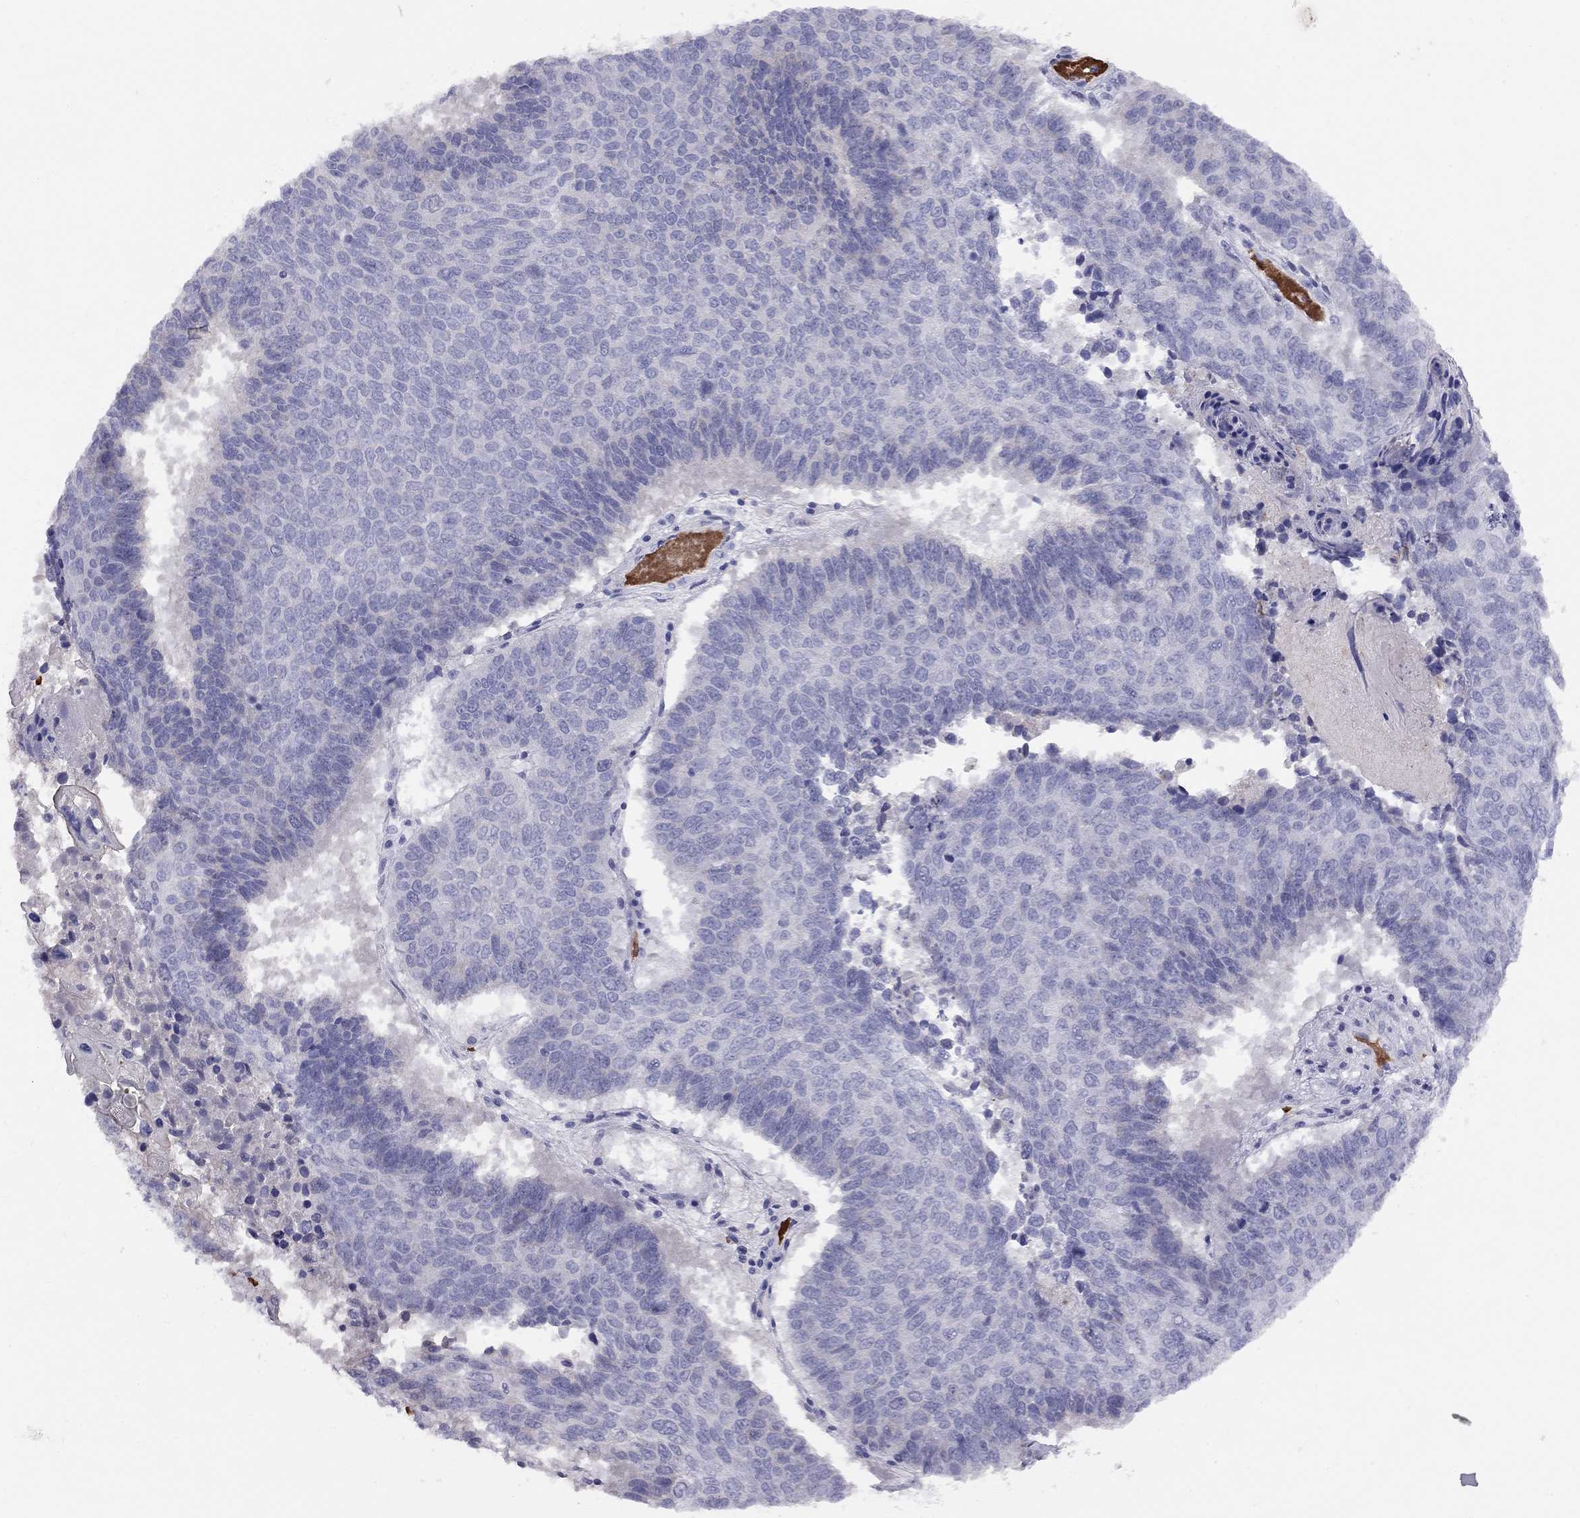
{"staining": {"intensity": "negative", "quantity": "none", "location": "none"}, "tissue": "lung cancer", "cell_type": "Tumor cells", "image_type": "cancer", "snomed": [{"axis": "morphology", "description": "Squamous cell carcinoma, NOS"}, {"axis": "topography", "description": "Lung"}], "caption": "Lung cancer (squamous cell carcinoma) was stained to show a protein in brown. There is no significant staining in tumor cells.", "gene": "RHD", "patient": {"sex": "male", "age": 73}}